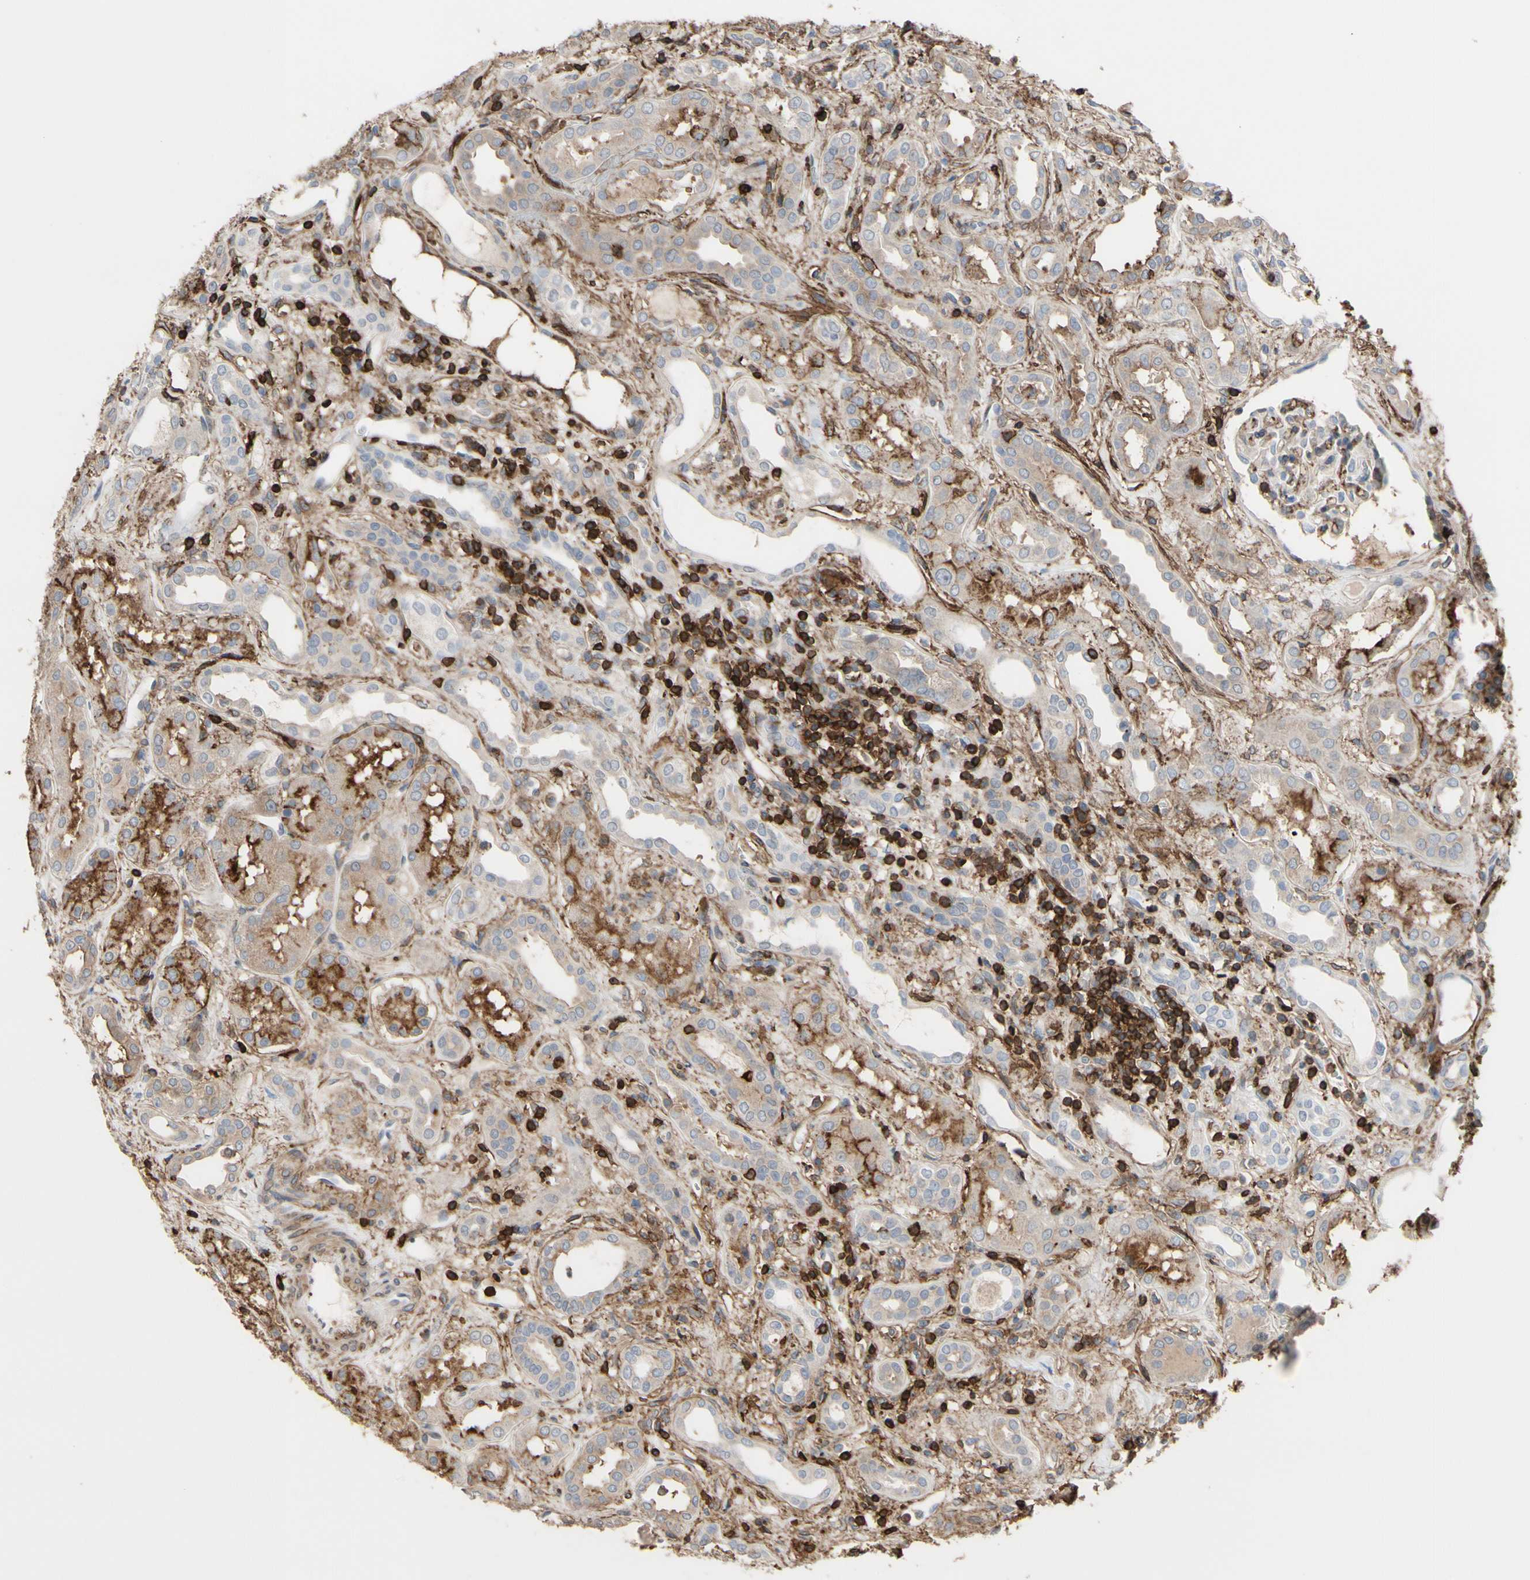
{"staining": {"intensity": "moderate", "quantity": "25%-75%", "location": "cytoplasmic/membranous"}, "tissue": "kidney", "cell_type": "Cells in glomeruli", "image_type": "normal", "snomed": [{"axis": "morphology", "description": "Normal tissue, NOS"}, {"axis": "topography", "description": "Kidney"}], "caption": "High-power microscopy captured an IHC micrograph of benign kidney, revealing moderate cytoplasmic/membranous expression in approximately 25%-75% of cells in glomeruli.", "gene": "ANXA6", "patient": {"sex": "male", "age": 59}}